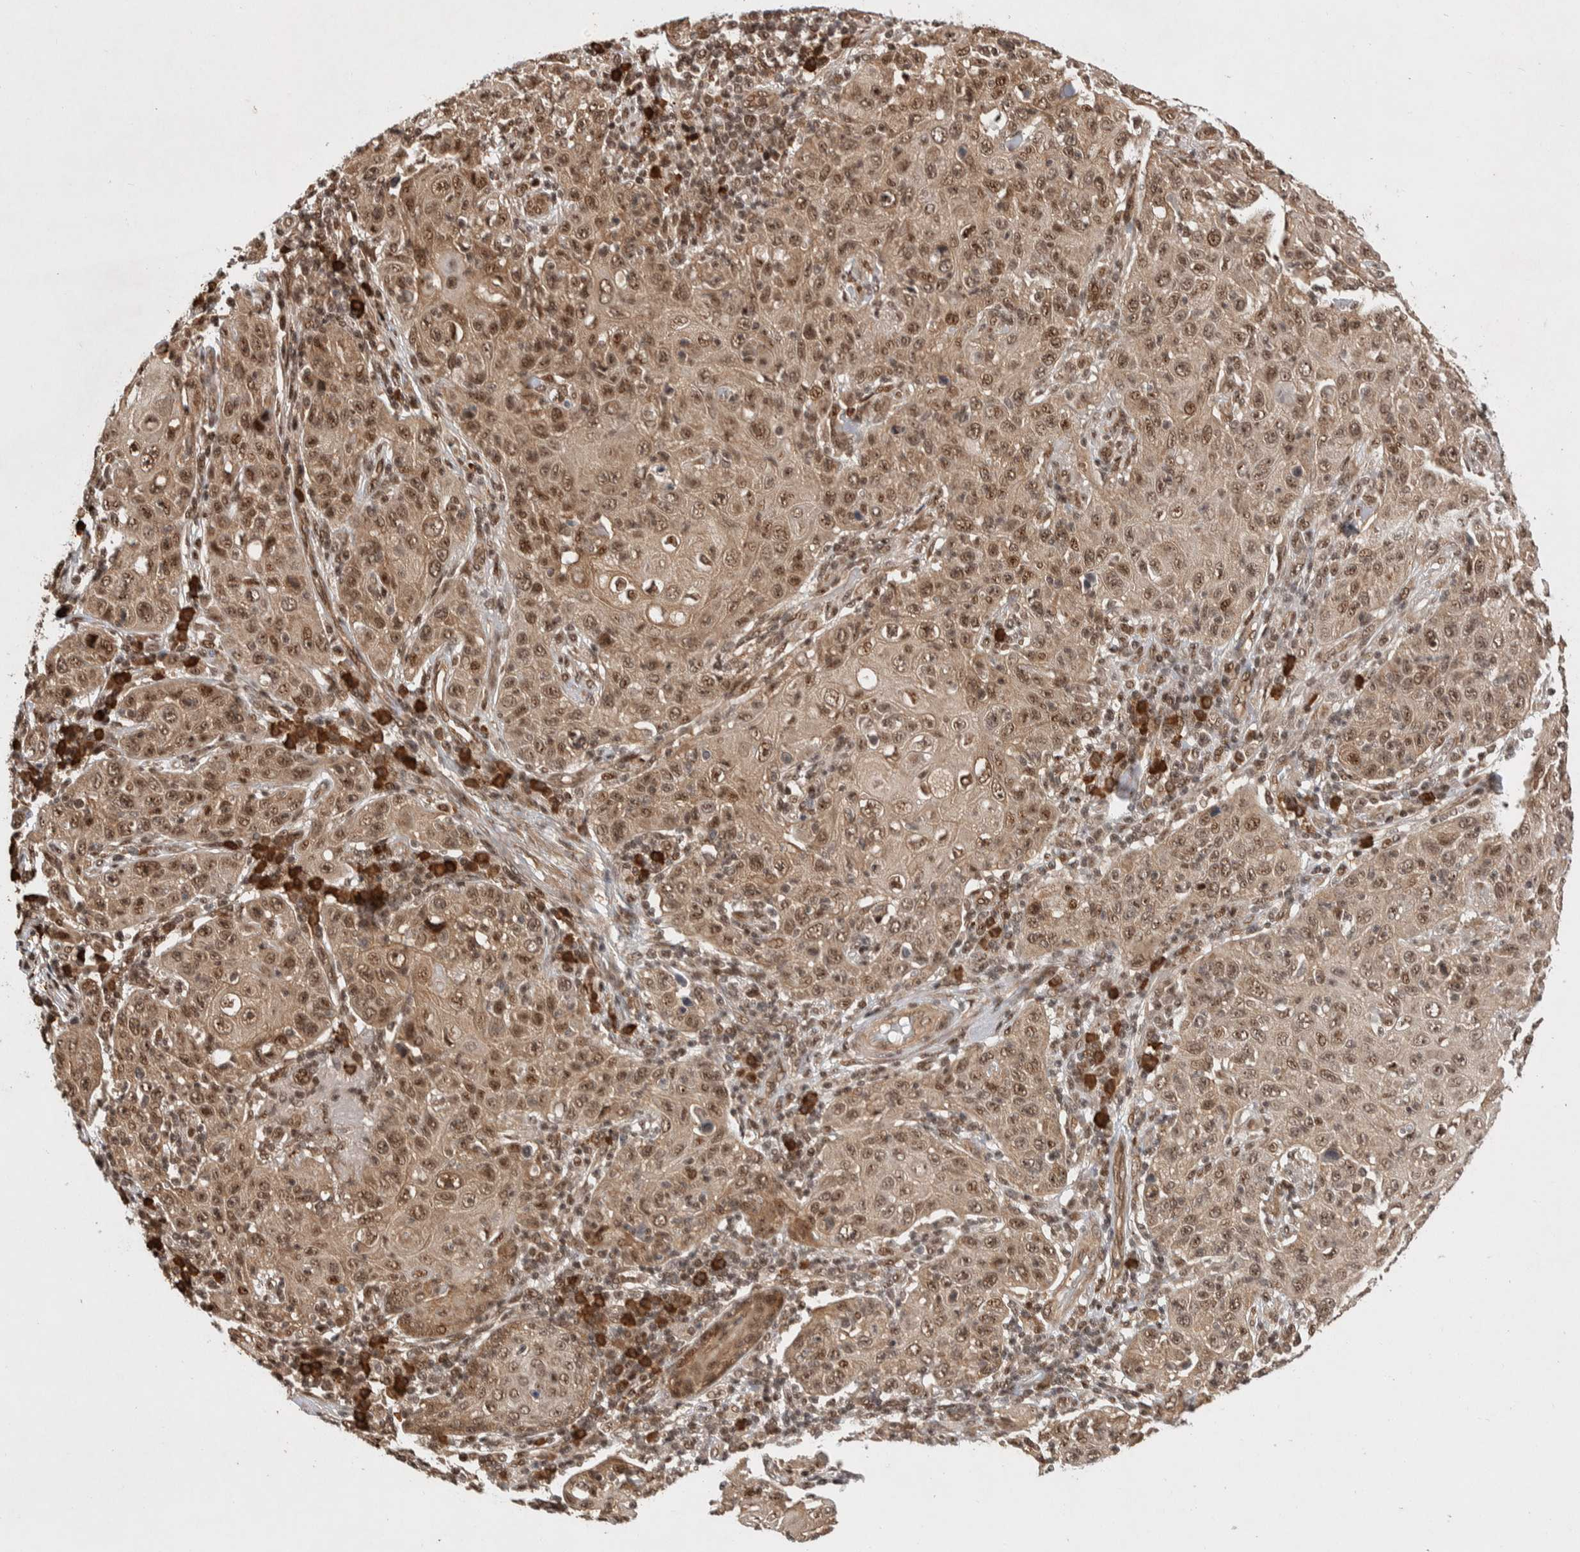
{"staining": {"intensity": "moderate", "quantity": ">75%", "location": "cytoplasmic/membranous,nuclear"}, "tissue": "skin cancer", "cell_type": "Tumor cells", "image_type": "cancer", "snomed": [{"axis": "morphology", "description": "Squamous cell carcinoma, NOS"}, {"axis": "topography", "description": "Skin"}], "caption": "High-magnification brightfield microscopy of skin cancer (squamous cell carcinoma) stained with DAB (3,3'-diaminobenzidine) (brown) and counterstained with hematoxylin (blue). tumor cells exhibit moderate cytoplasmic/membranous and nuclear positivity is identified in approximately>75% of cells. The staining is performed using DAB brown chromogen to label protein expression. The nuclei are counter-stained blue using hematoxylin.", "gene": "TOR1B", "patient": {"sex": "female", "age": 88}}